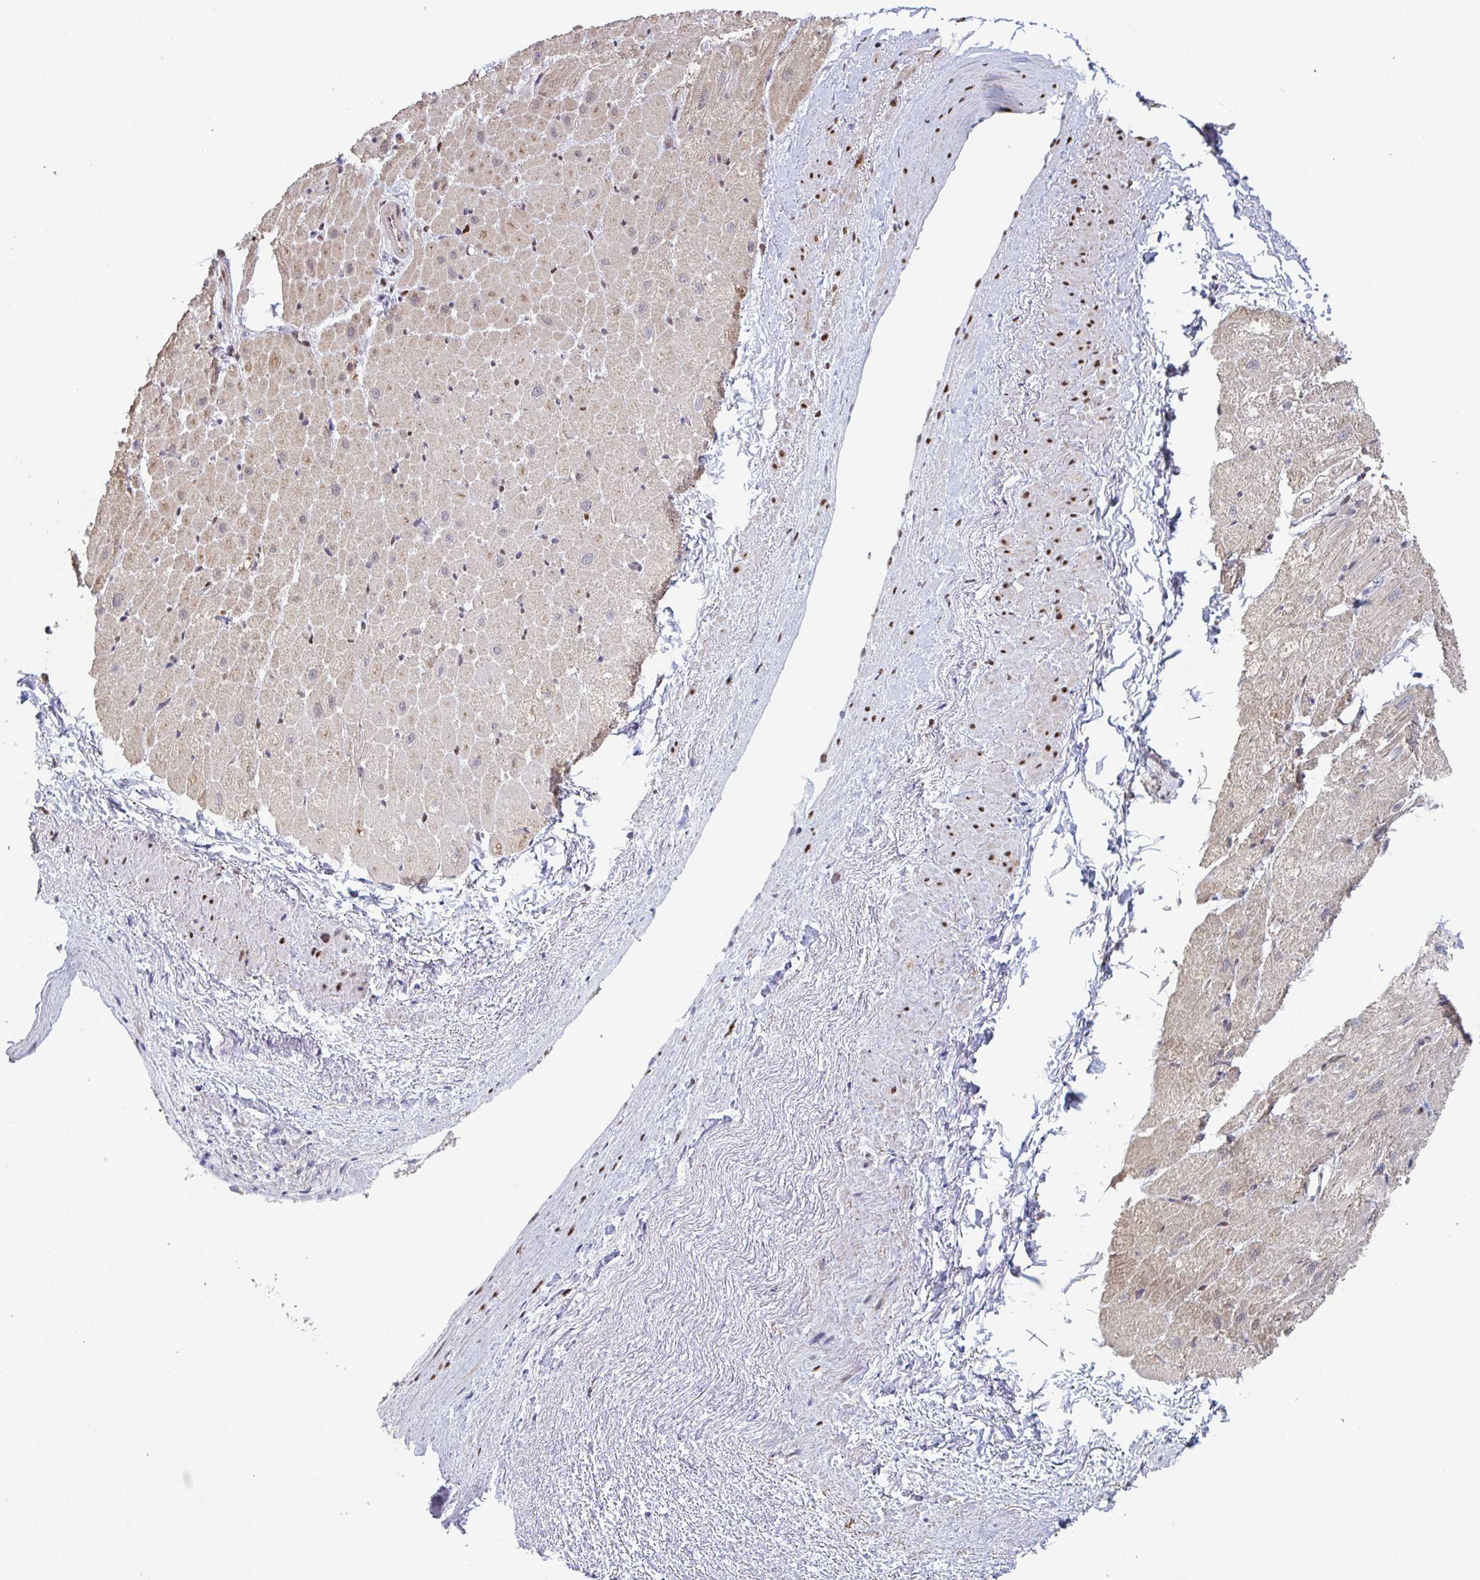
{"staining": {"intensity": "moderate", "quantity": "<25%", "location": "cytoplasmic/membranous"}, "tissue": "heart muscle", "cell_type": "Cardiomyocytes", "image_type": "normal", "snomed": [{"axis": "morphology", "description": "Normal tissue, NOS"}, {"axis": "topography", "description": "Heart"}], "caption": "The photomicrograph demonstrates staining of benign heart muscle, revealing moderate cytoplasmic/membranous protein positivity (brown color) within cardiomyocytes.", "gene": "ACD", "patient": {"sex": "male", "age": 62}}